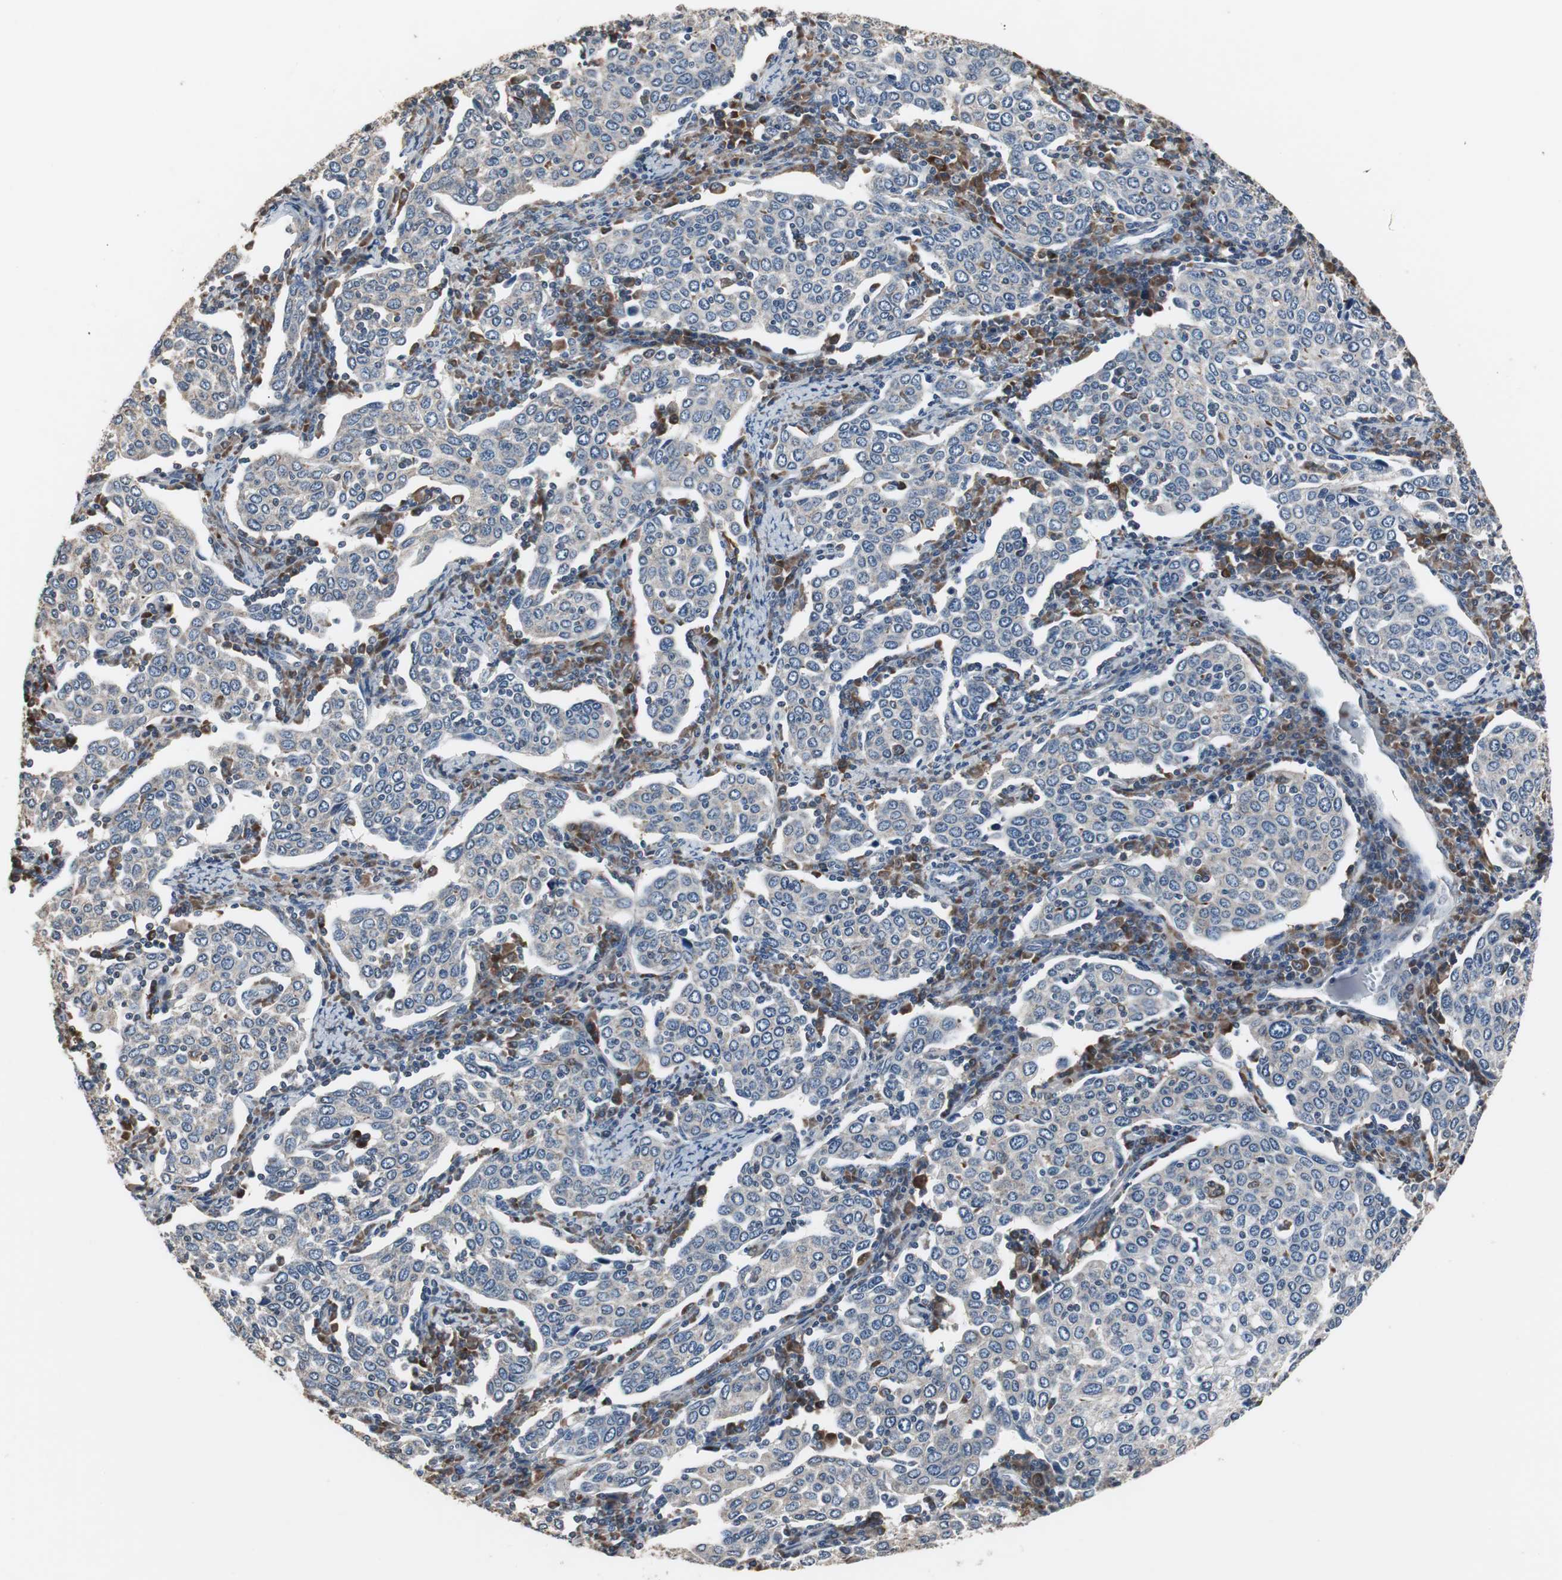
{"staining": {"intensity": "negative", "quantity": "none", "location": "none"}, "tissue": "cervical cancer", "cell_type": "Tumor cells", "image_type": "cancer", "snomed": [{"axis": "morphology", "description": "Squamous cell carcinoma, NOS"}, {"axis": "topography", "description": "Cervix"}], "caption": "Micrograph shows no protein positivity in tumor cells of cervical cancer tissue.", "gene": "NCF2", "patient": {"sex": "female", "age": 40}}